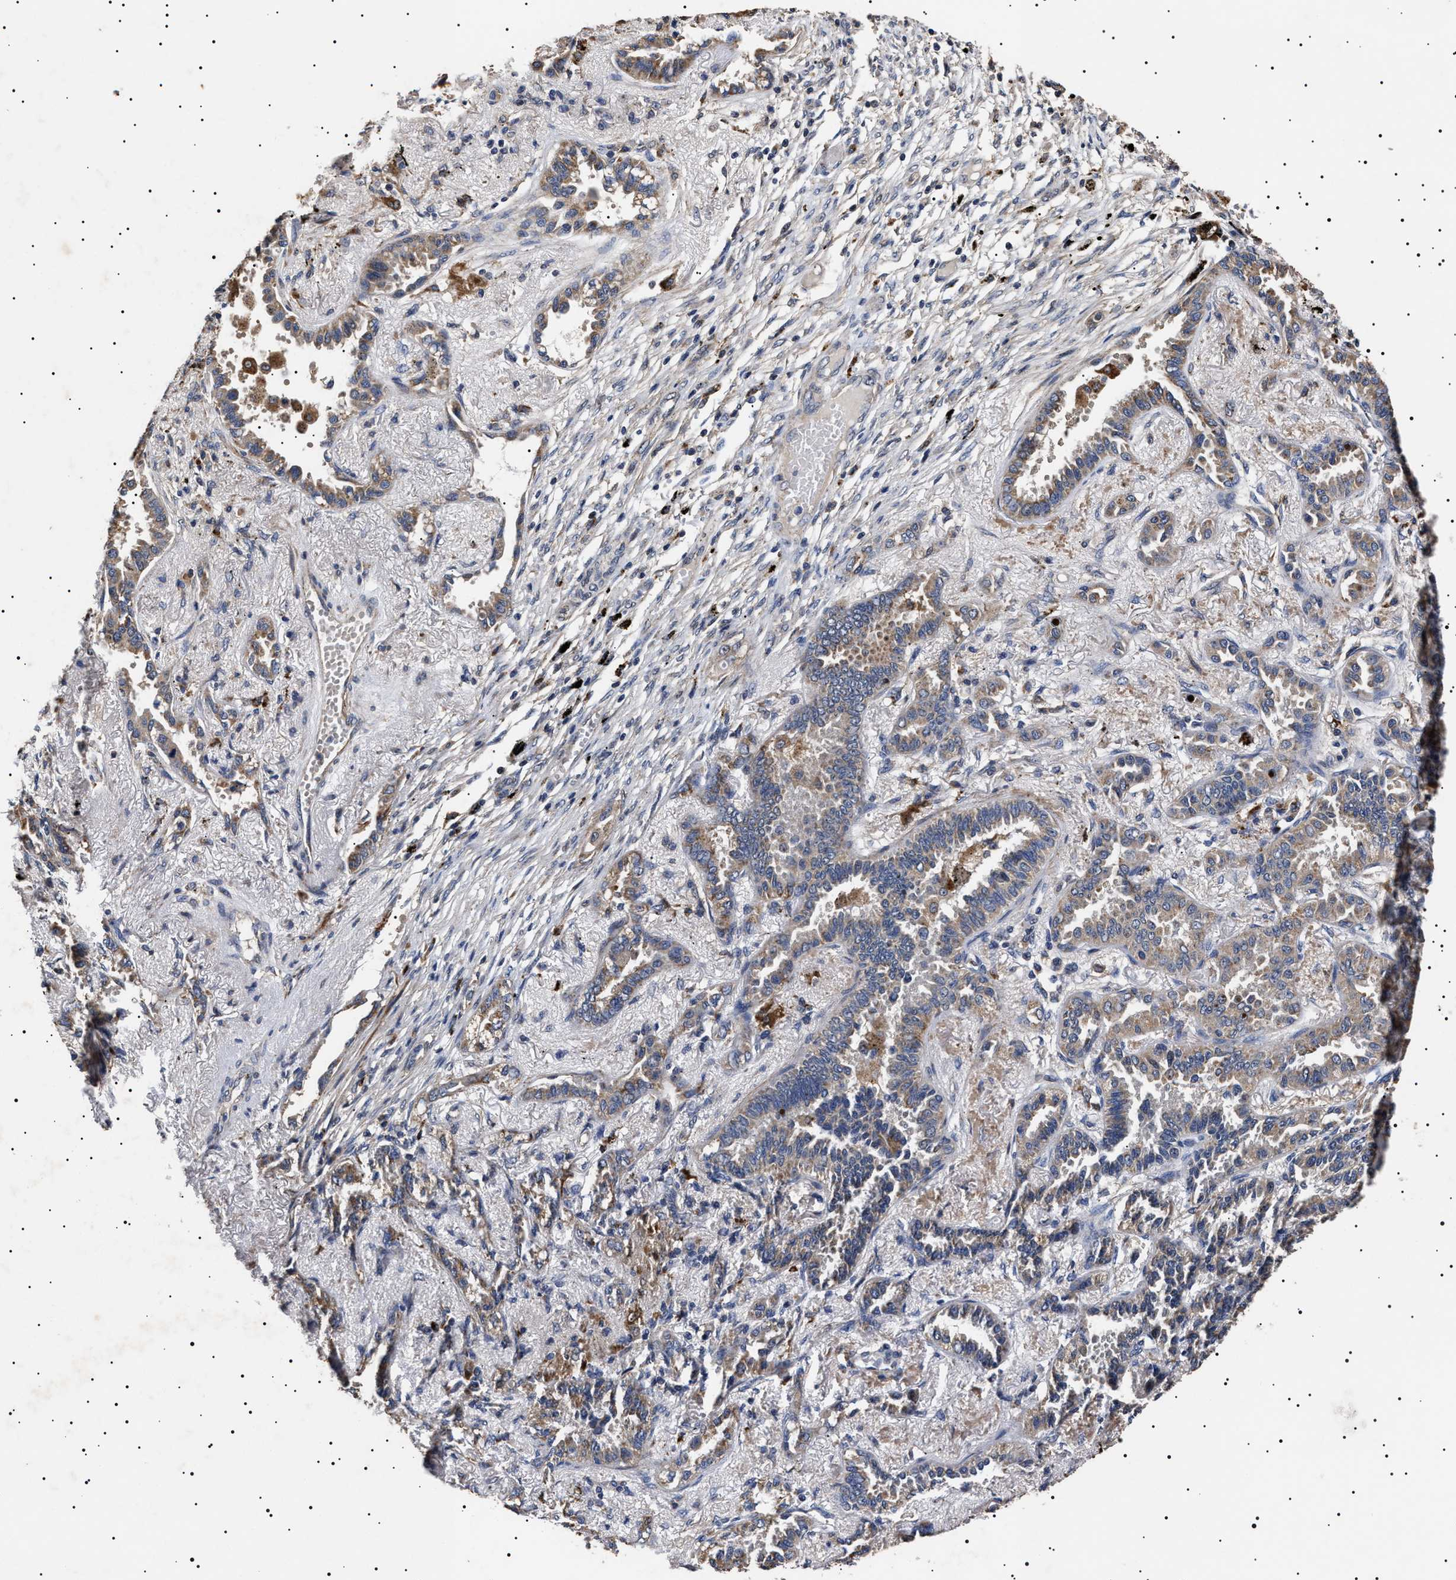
{"staining": {"intensity": "weak", "quantity": "25%-75%", "location": "cytoplasmic/membranous"}, "tissue": "lung cancer", "cell_type": "Tumor cells", "image_type": "cancer", "snomed": [{"axis": "morphology", "description": "Adenocarcinoma, NOS"}, {"axis": "topography", "description": "Lung"}], "caption": "Immunohistochemistry (IHC) of human lung cancer (adenocarcinoma) displays low levels of weak cytoplasmic/membranous staining in about 25%-75% of tumor cells.", "gene": "RAB34", "patient": {"sex": "male", "age": 59}}